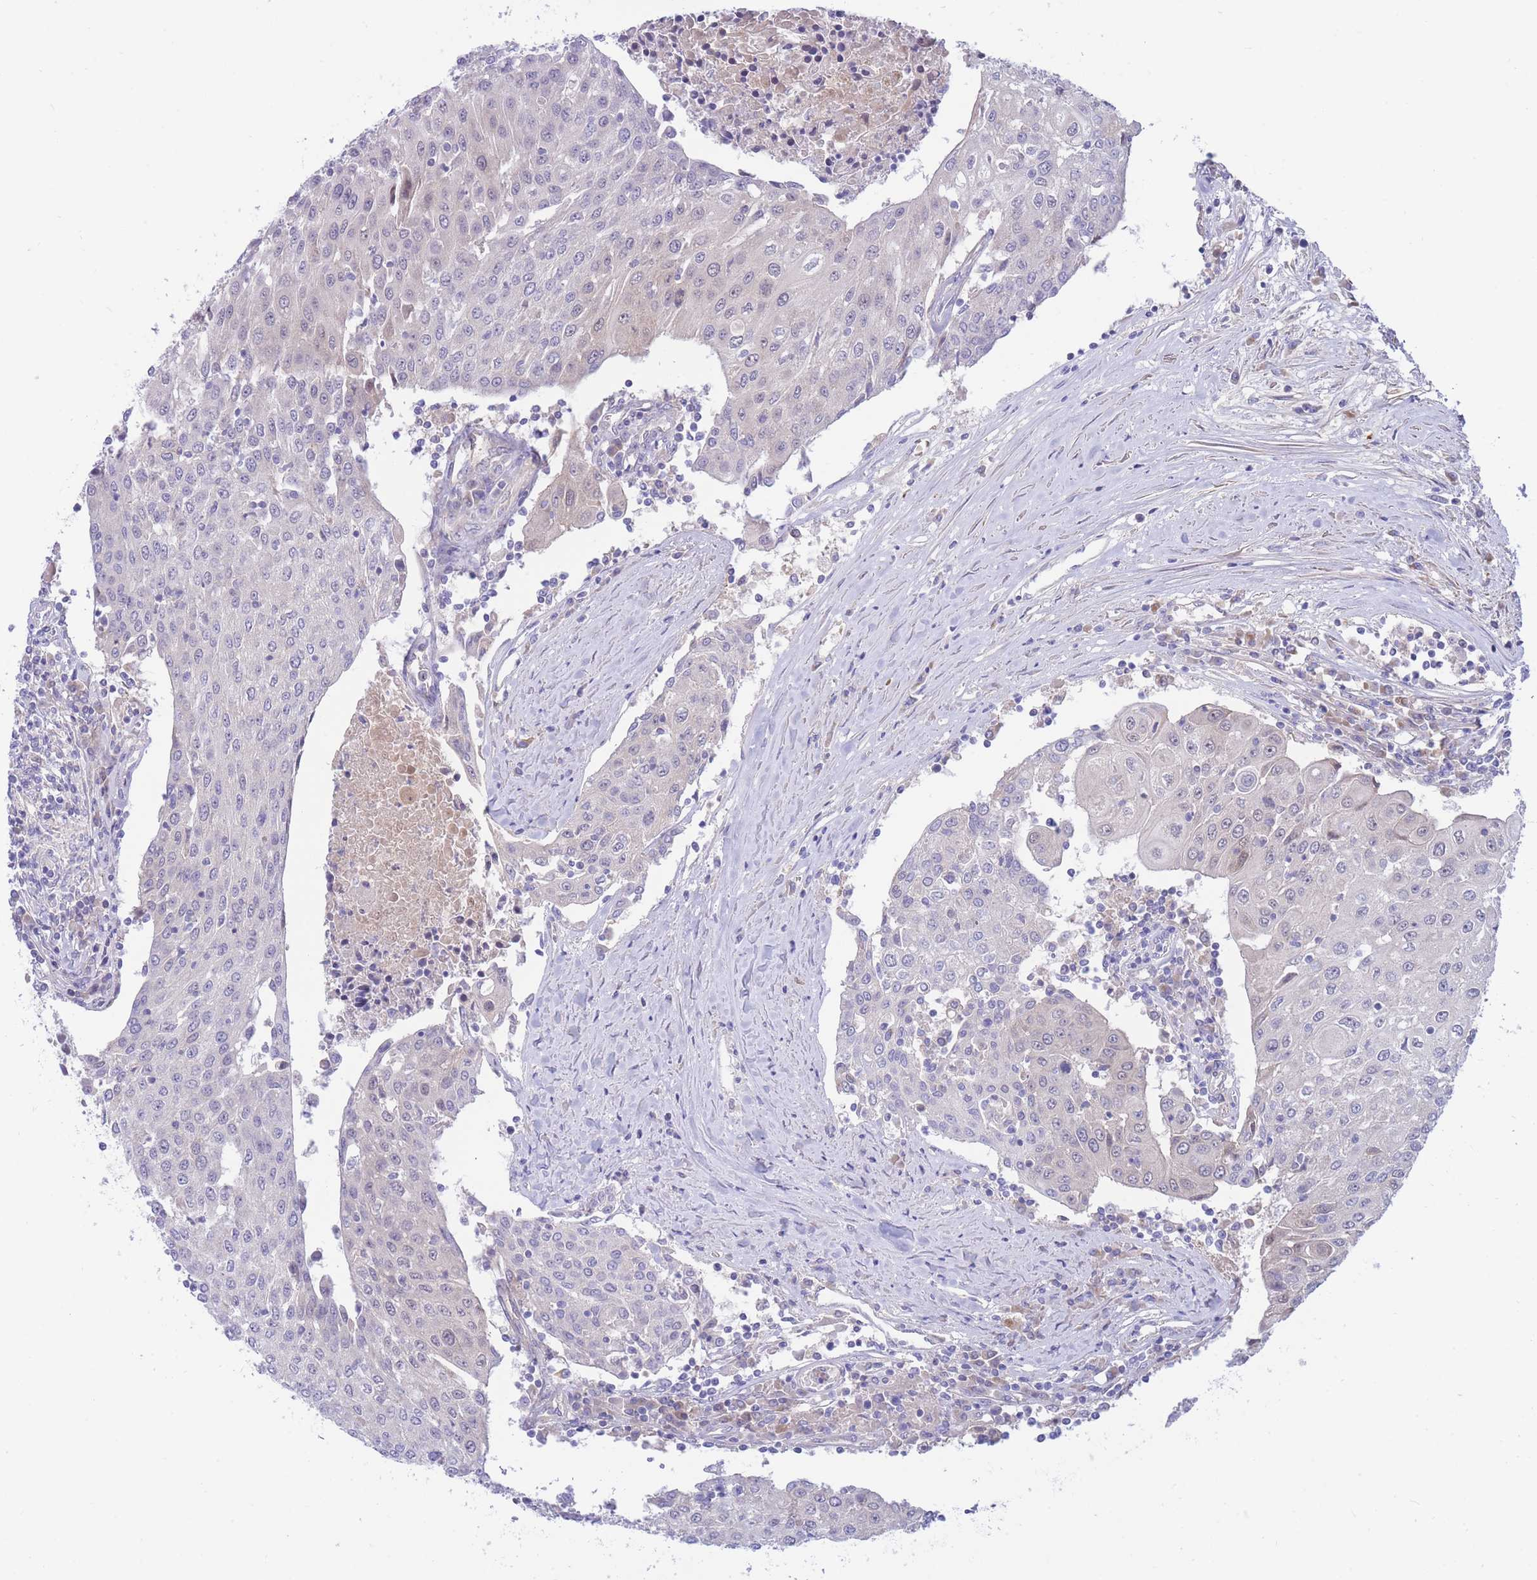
{"staining": {"intensity": "negative", "quantity": "none", "location": "none"}, "tissue": "urothelial cancer", "cell_type": "Tumor cells", "image_type": "cancer", "snomed": [{"axis": "morphology", "description": "Urothelial carcinoma, High grade"}, {"axis": "topography", "description": "Urinary bladder"}], "caption": "Photomicrograph shows no significant protein expression in tumor cells of urothelial cancer.", "gene": "APOL4", "patient": {"sex": "female", "age": 85}}